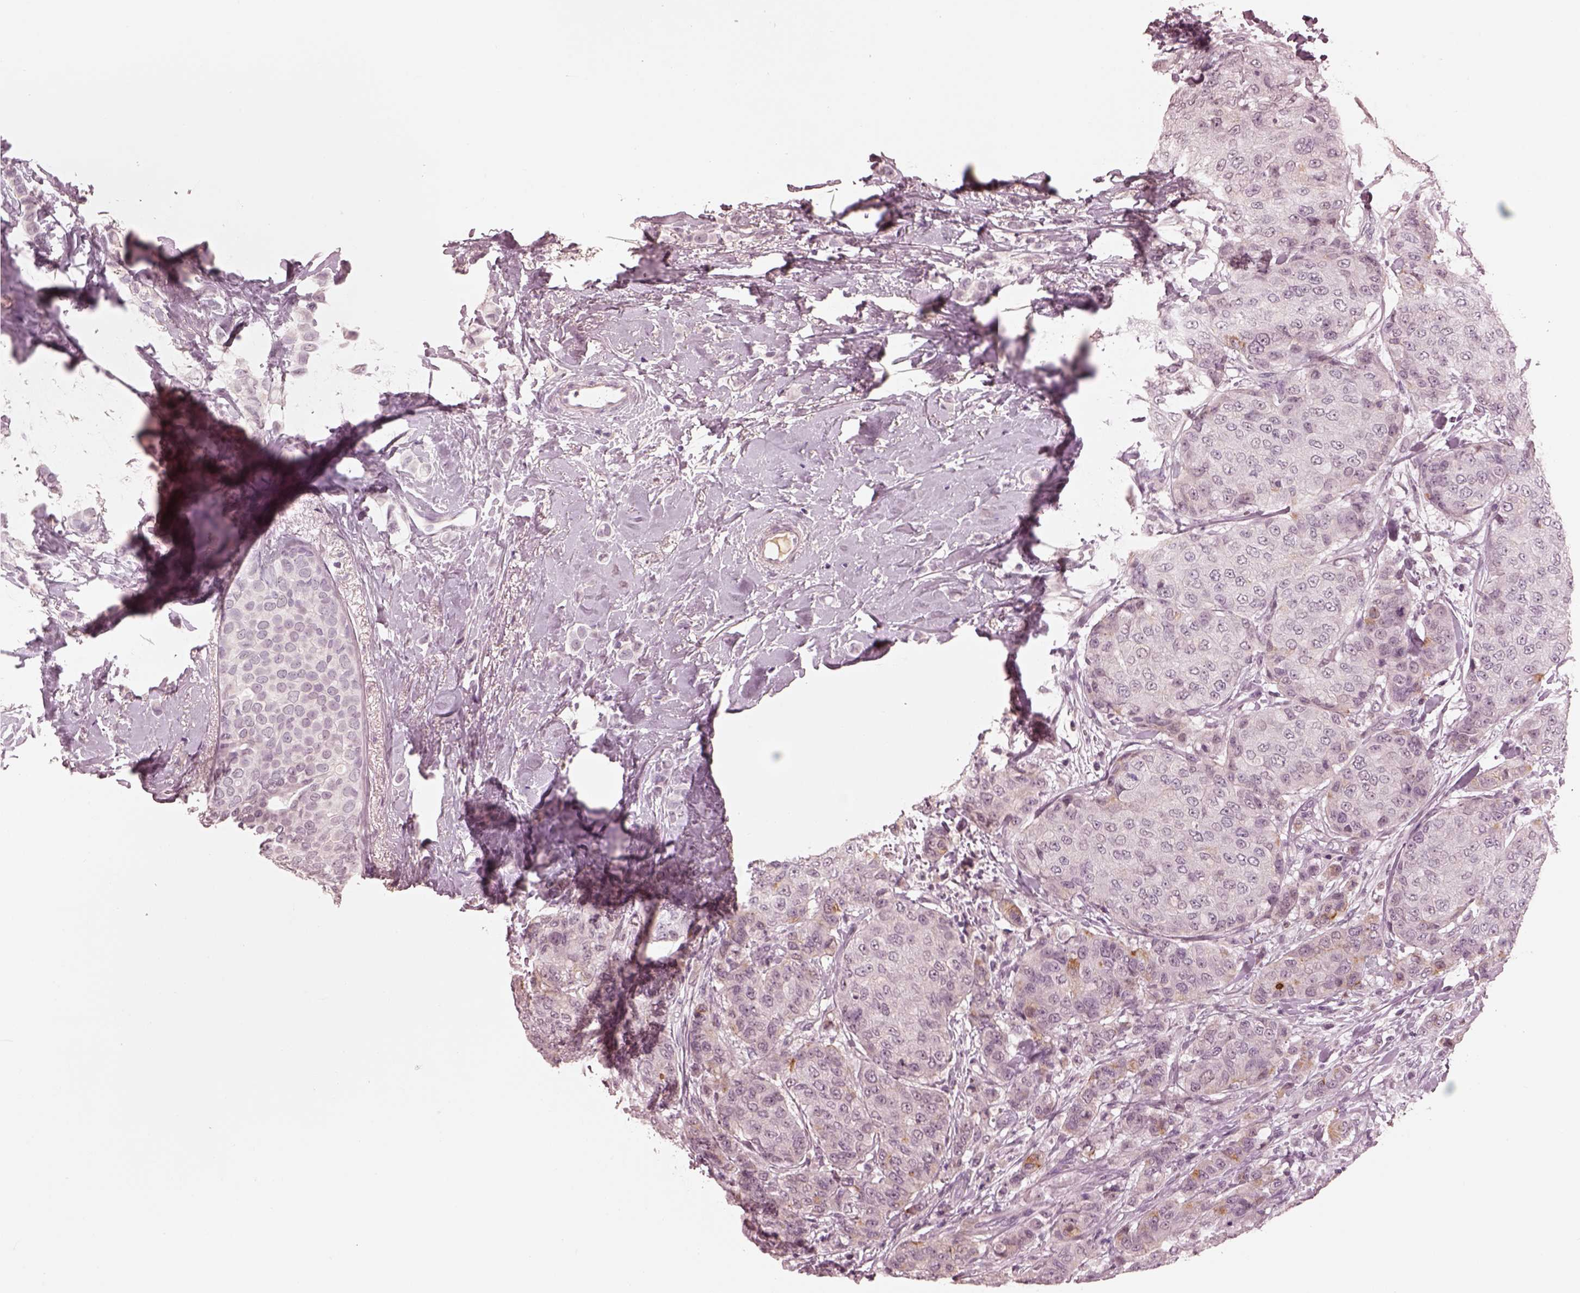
{"staining": {"intensity": "negative", "quantity": "none", "location": "none"}, "tissue": "breast cancer", "cell_type": "Tumor cells", "image_type": "cancer", "snomed": [{"axis": "morphology", "description": "Duct carcinoma"}, {"axis": "topography", "description": "Breast"}], "caption": "Tumor cells show no significant protein expression in breast cancer (invasive ductal carcinoma).", "gene": "KCNA2", "patient": {"sex": "female", "age": 27}}